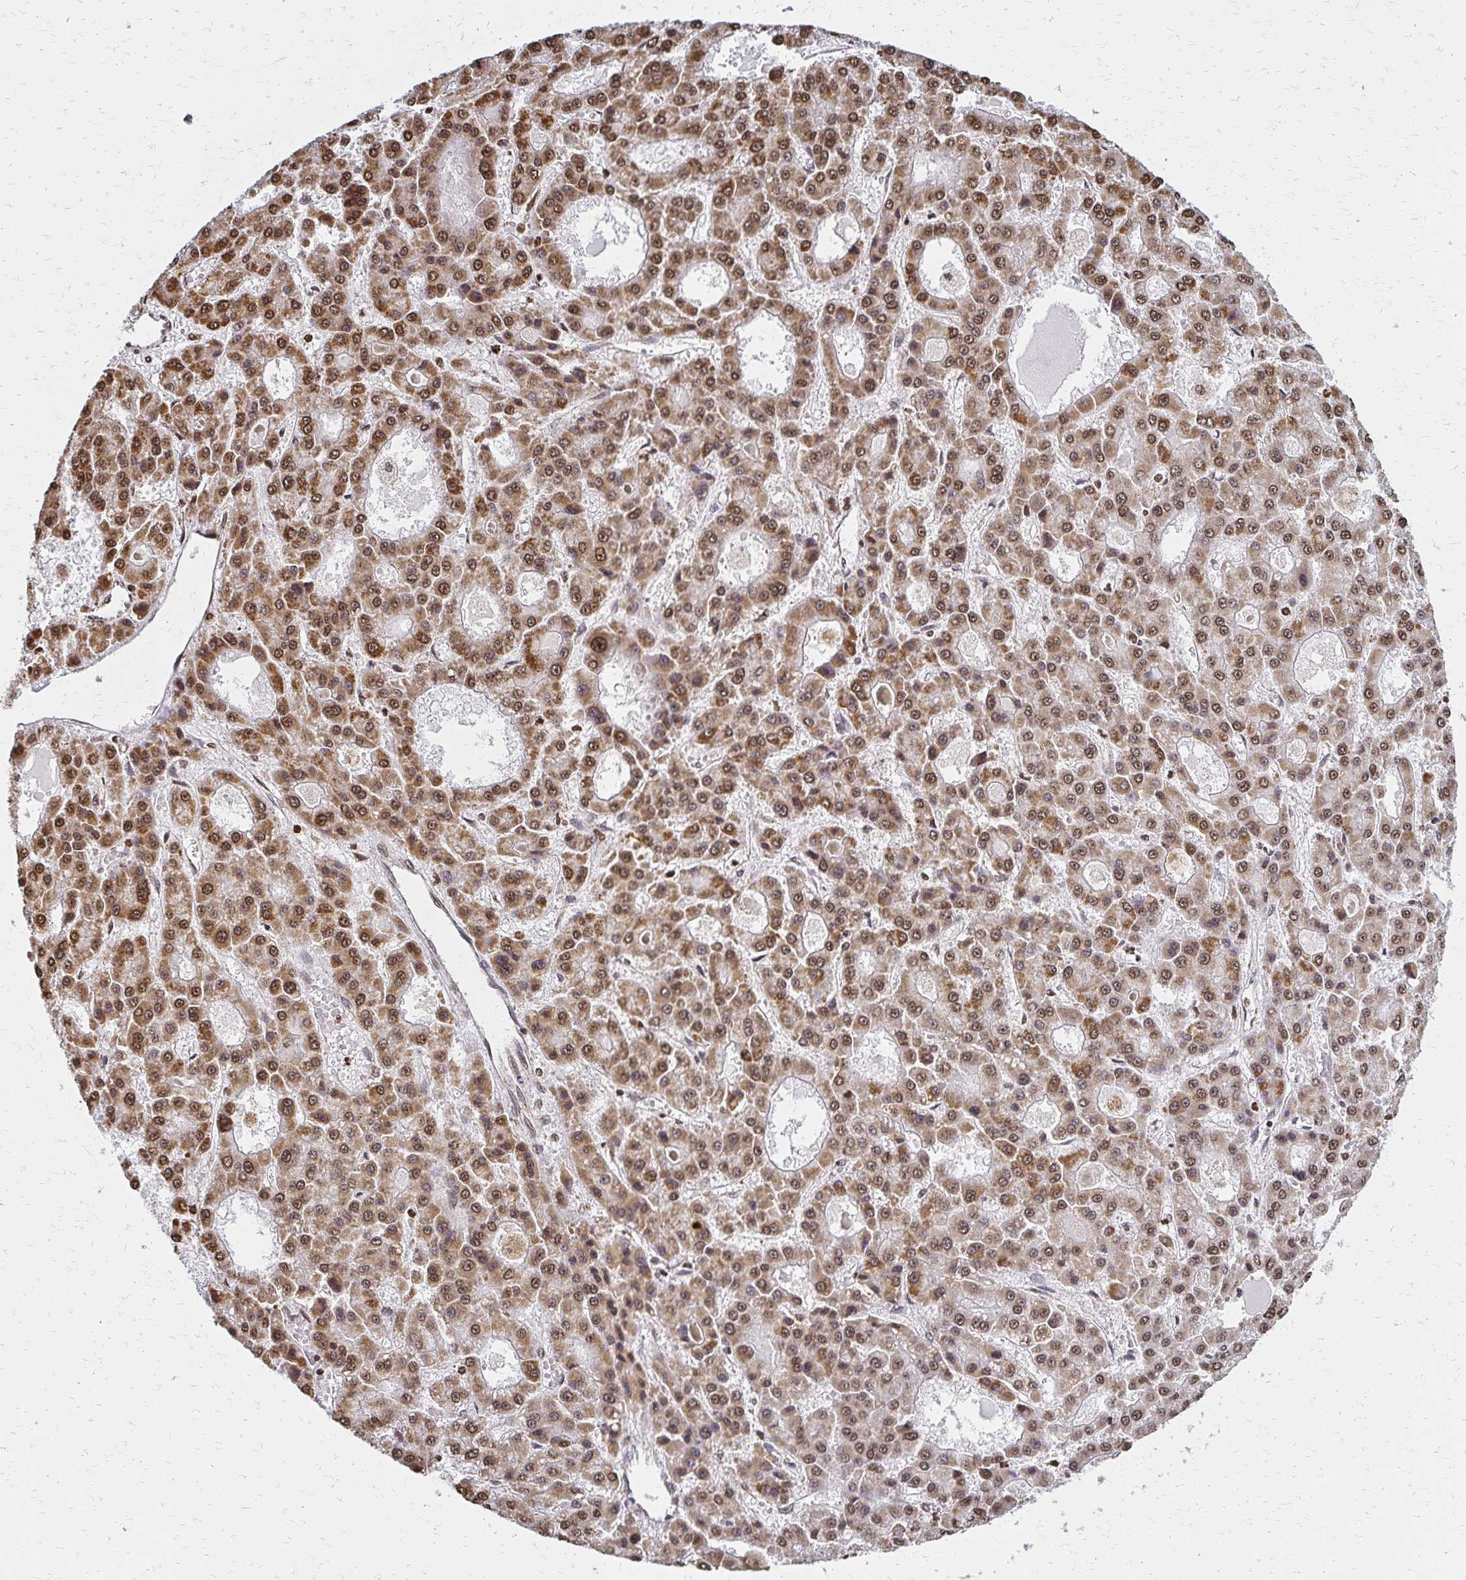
{"staining": {"intensity": "moderate", "quantity": ">75%", "location": "cytoplasmic/membranous,nuclear"}, "tissue": "liver cancer", "cell_type": "Tumor cells", "image_type": "cancer", "snomed": [{"axis": "morphology", "description": "Carcinoma, Hepatocellular, NOS"}, {"axis": "topography", "description": "Liver"}], "caption": "Approximately >75% of tumor cells in human hepatocellular carcinoma (liver) display moderate cytoplasmic/membranous and nuclear protein positivity as visualized by brown immunohistochemical staining.", "gene": "HOXA9", "patient": {"sex": "male", "age": 70}}